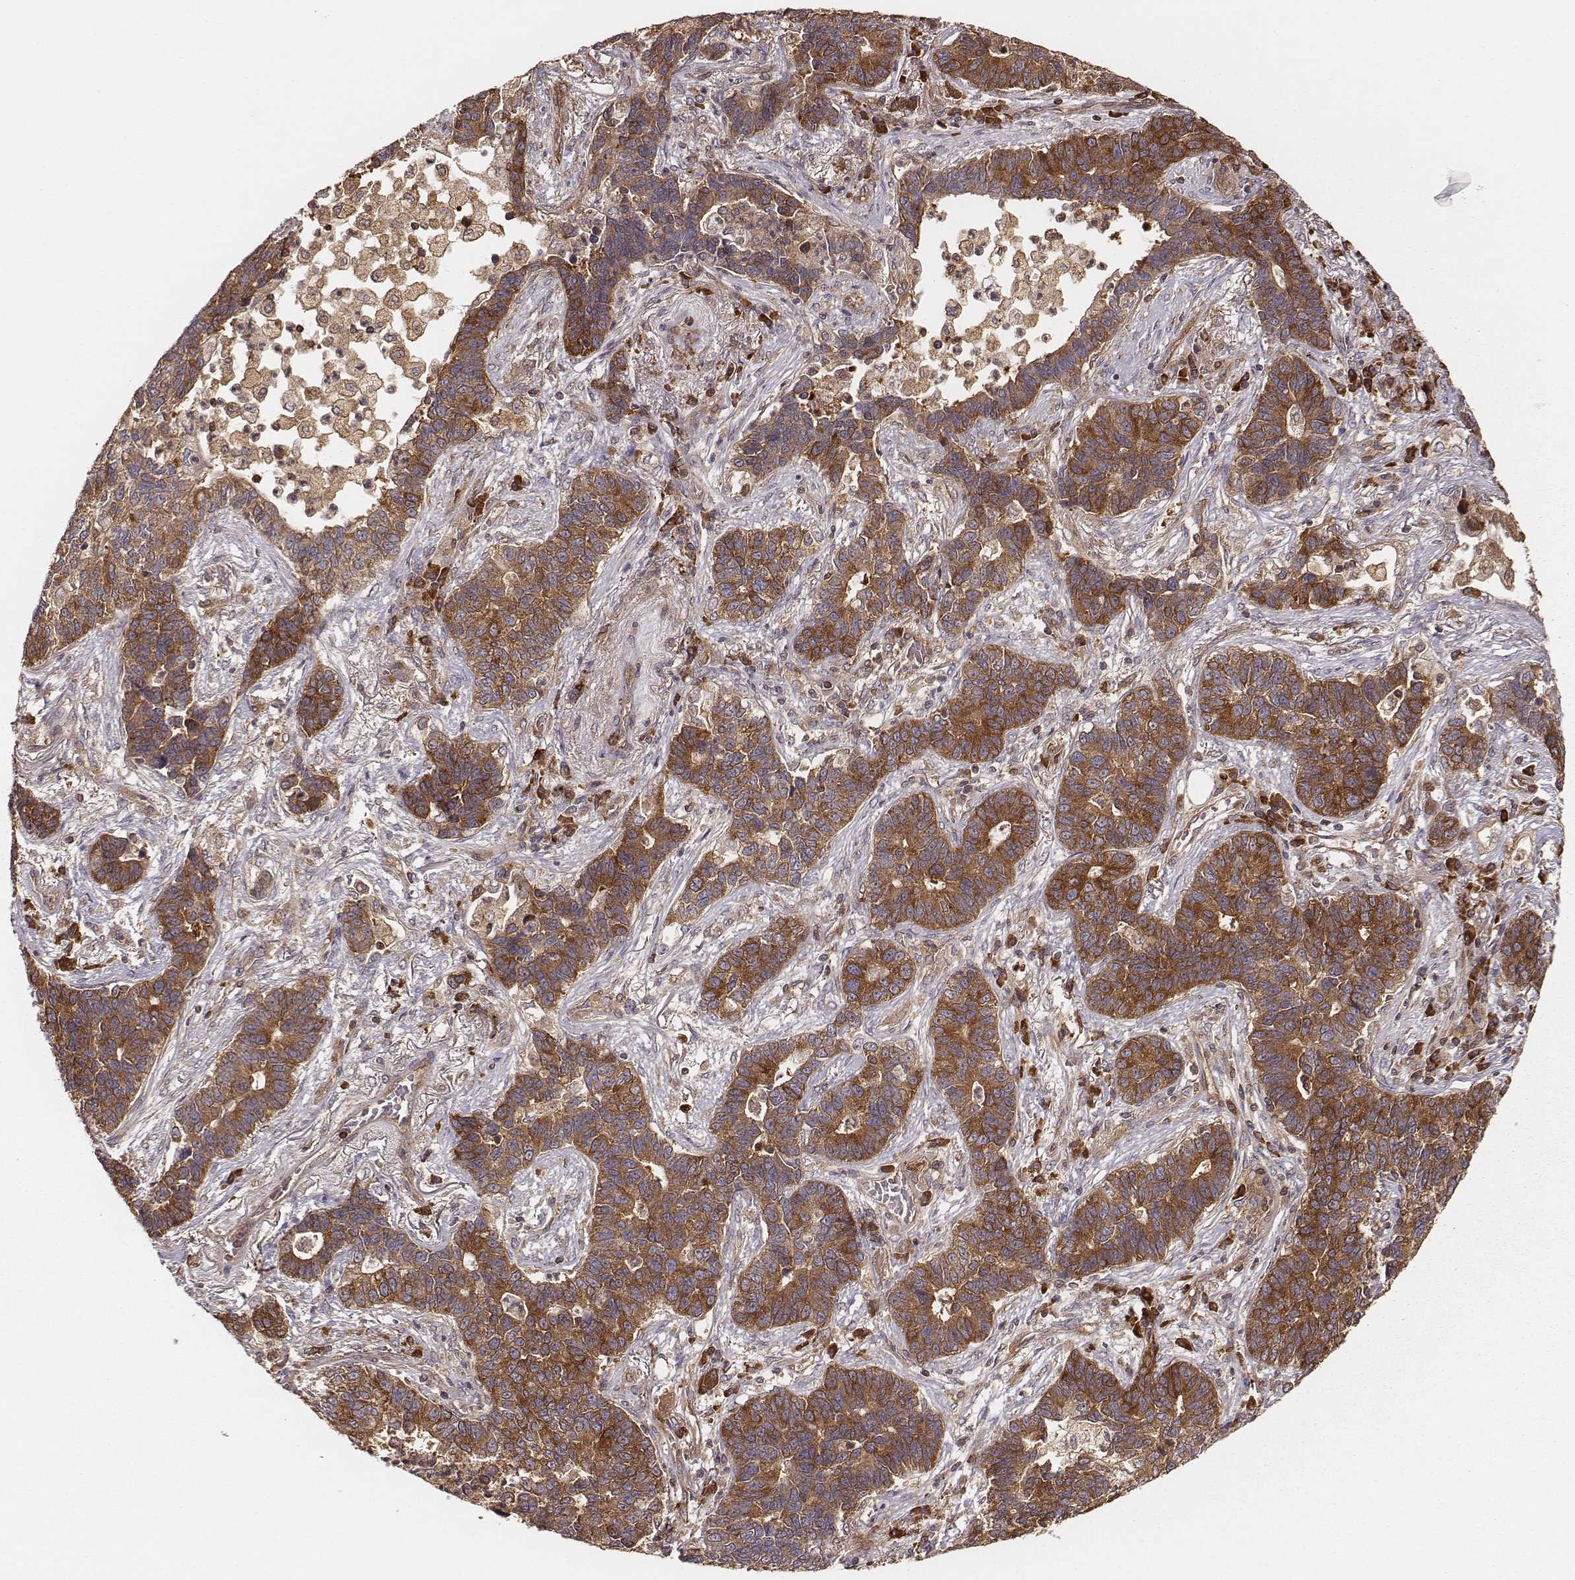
{"staining": {"intensity": "moderate", "quantity": ">75%", "location": "cytoplasmic/membranous"}, "tissue": "lung cancer", "cell_type": "Tumor cells", "image_type": "cancer", "snomed": [{"axis": "morphology", "description": "Adenocarcinoma, NOS"}, {"axis": "topography", "description": "Lung"}], "caption": "There is medium levels of moderate cytoplasmic/membranous staining in tumor cells of lung adenocarcinoma, as demonstrated by immunohistochemical staining (brown color).", "gene": "CARS1", "patient": {"sex": "female", "age": 57}}